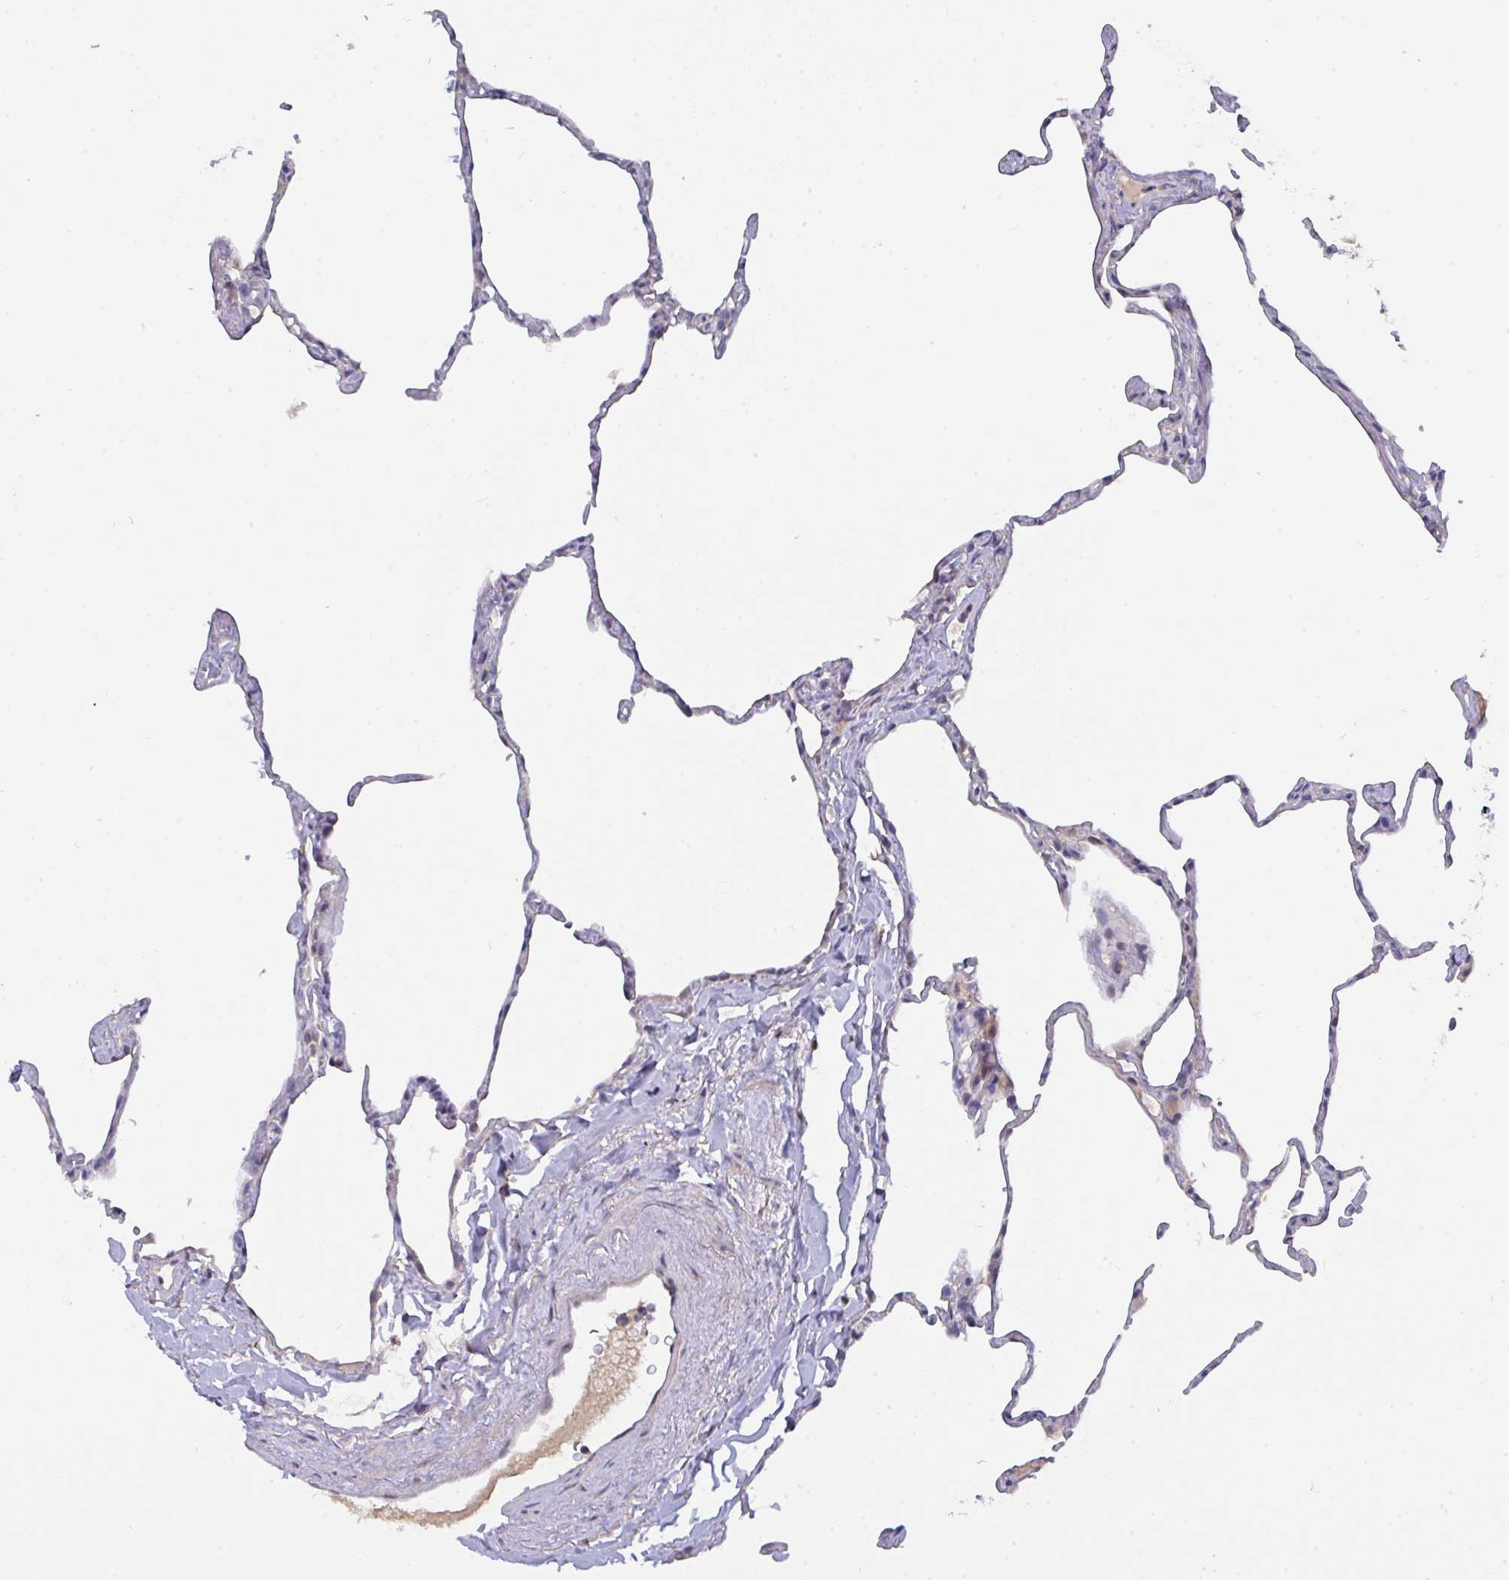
{"staining": {"intensity": "negative", "quantity": "none", "location": "none"}, "tissue": "lung", "cell_type": "Alveolar cells", "image_type": "normal", "snomed": [{"axis": "morphology", "description": "Normal tissue, NOS"}, {"axis": "topography", "description": "Lung"}], "caption": "Alveolar cells show no significant protein staining in unremarkable lung.", "gene": "L3HYPDH", "patient": {"sex": "male", "age": 65}}